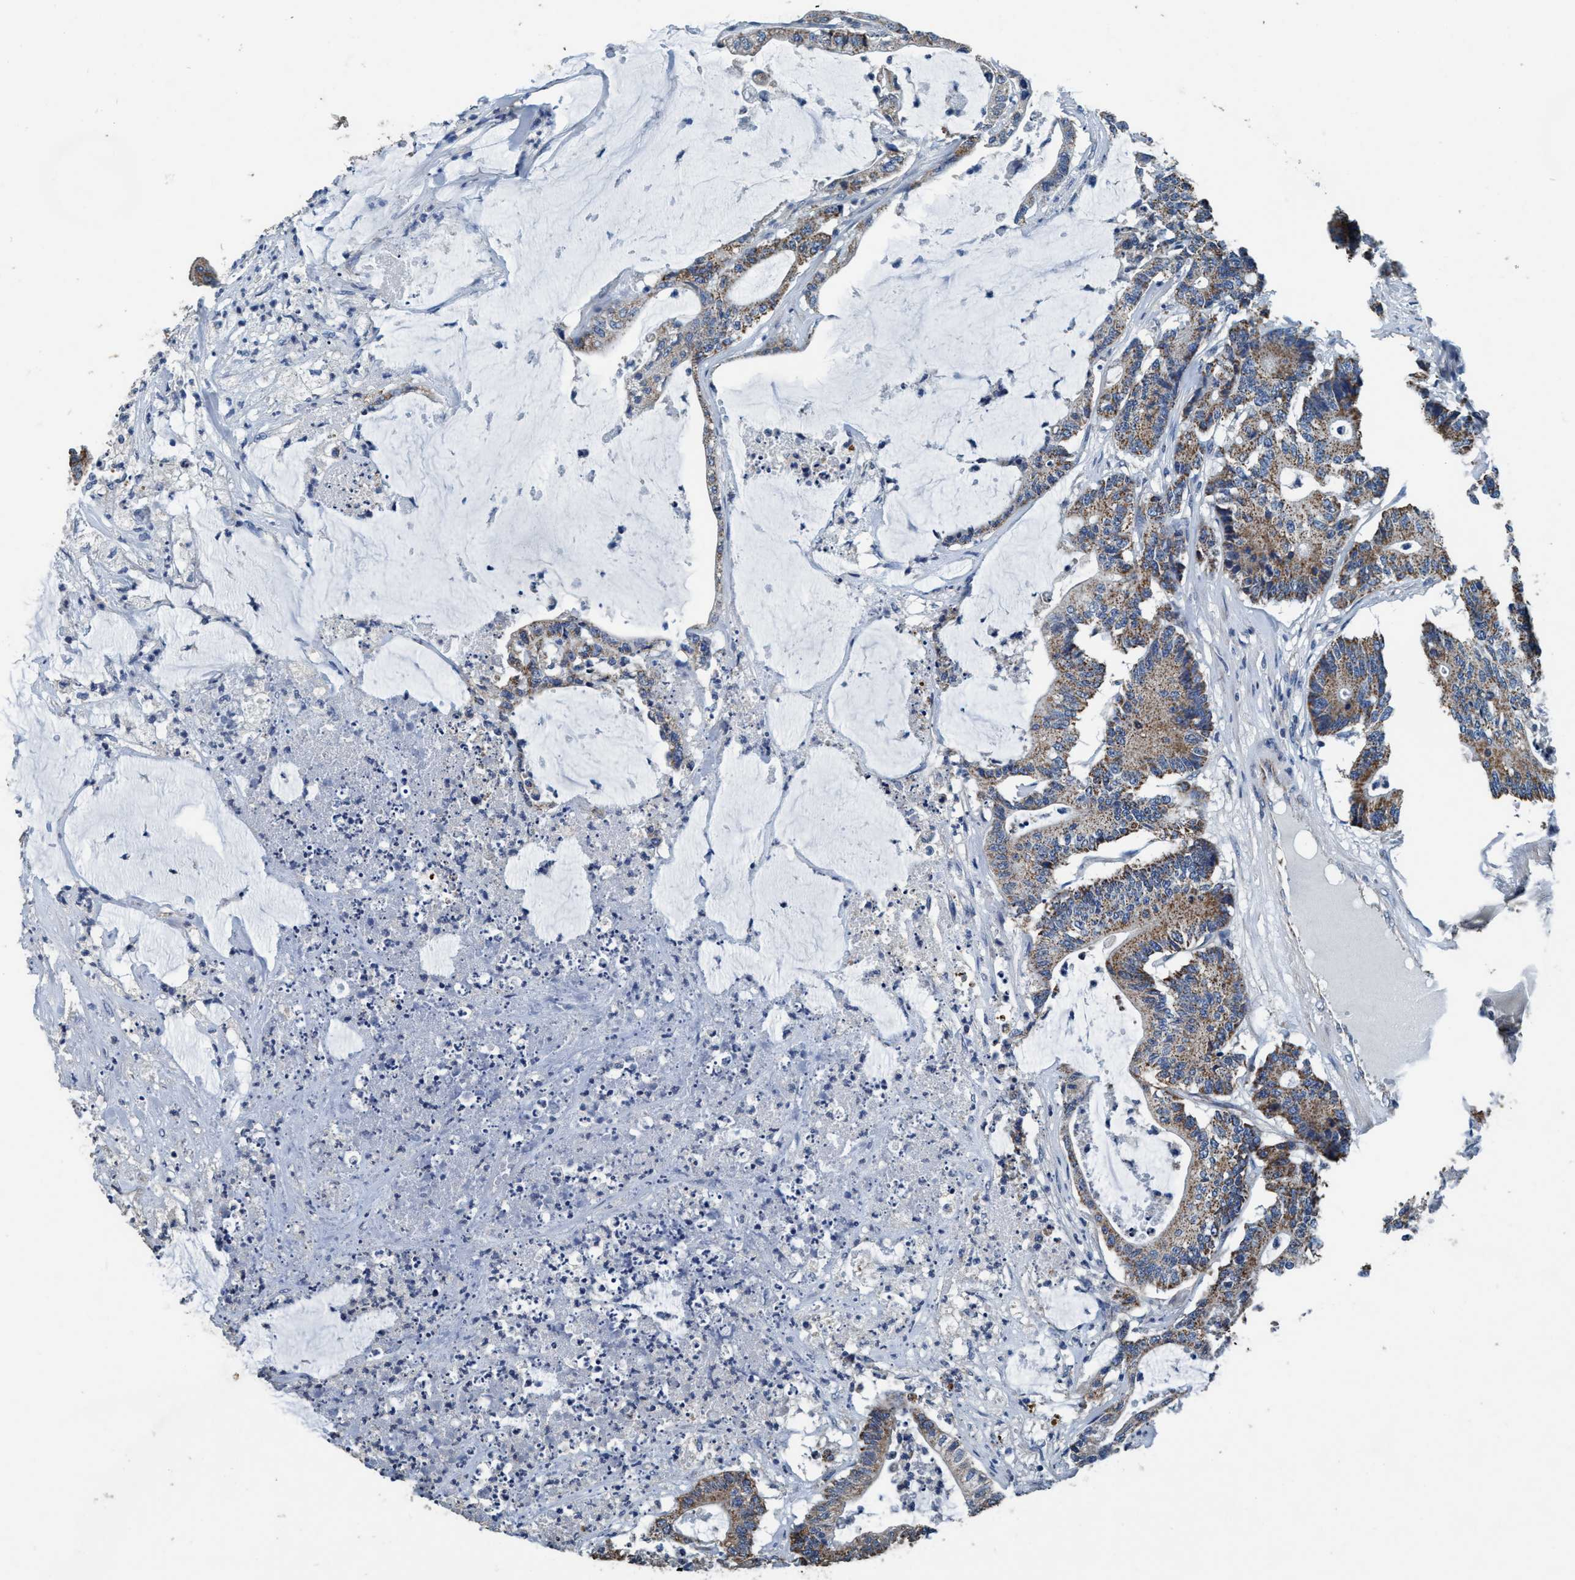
{"staining": {"intensity": "moderate", "quantity": ">75%", "location": "cytoplasmic/membranous"}, "tissue": "colorectal cancer", "cell_type": "Tumor cells", "image_type": "cancer", "snomed": [{"axis": "morphology", "description": "Adenocarcinoma, NOS"}, {"axis": "topography", "description": "Colon"}], "caption": "This micrograph exhibits adenocarcinoma (colorectal) stained with immunohistochemistry to label a protein in brown. The cytoplasmic/membranous of tumor cells show moderate positivity for the protein. Nuclei are counter-stained blue.", "gene": "ANKFN1", "patient": {"sex": "female", "age": 84}}